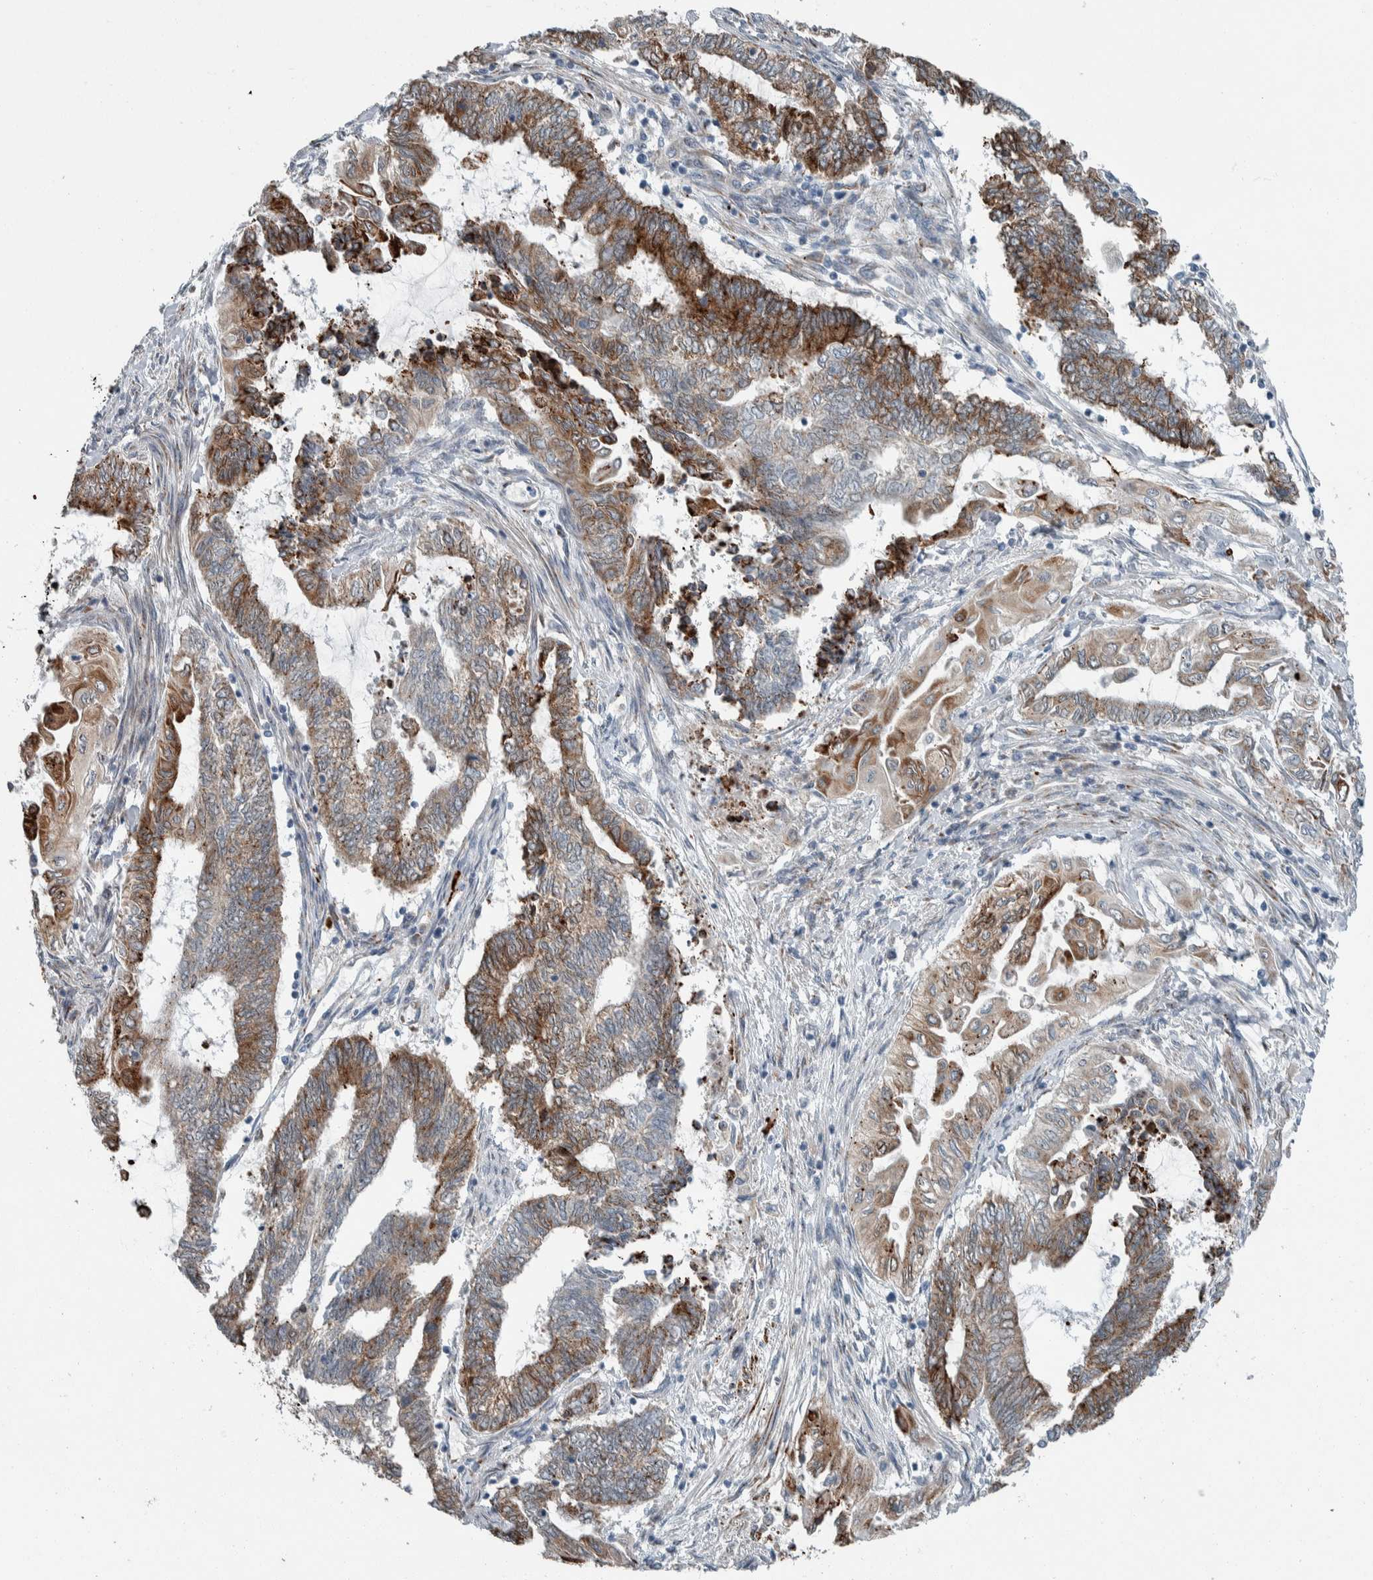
{"staining": {"intensity": "strong", "quantity": ">75%", "location": "cytoplasmic/membranous"}, "tissue": "endometrial cancer", "cell_type": "Tumor cells", "image_type": "cancer", "snomed": [{"axis": "morphology", "description": "Adenocarcinoma, NOS"}, {"axis": "topography", "description": "Uterus"}, {"axis": "topography", "description": "Endometrium"}], "caption": "Immunohistochemical staining of endometrial cancer shows high levels of strong cytoplasmic/membranous staining in approximately >75% of tumor cells.", "gene": "USP25", "patient": {"sex": "female", "age": 70}}